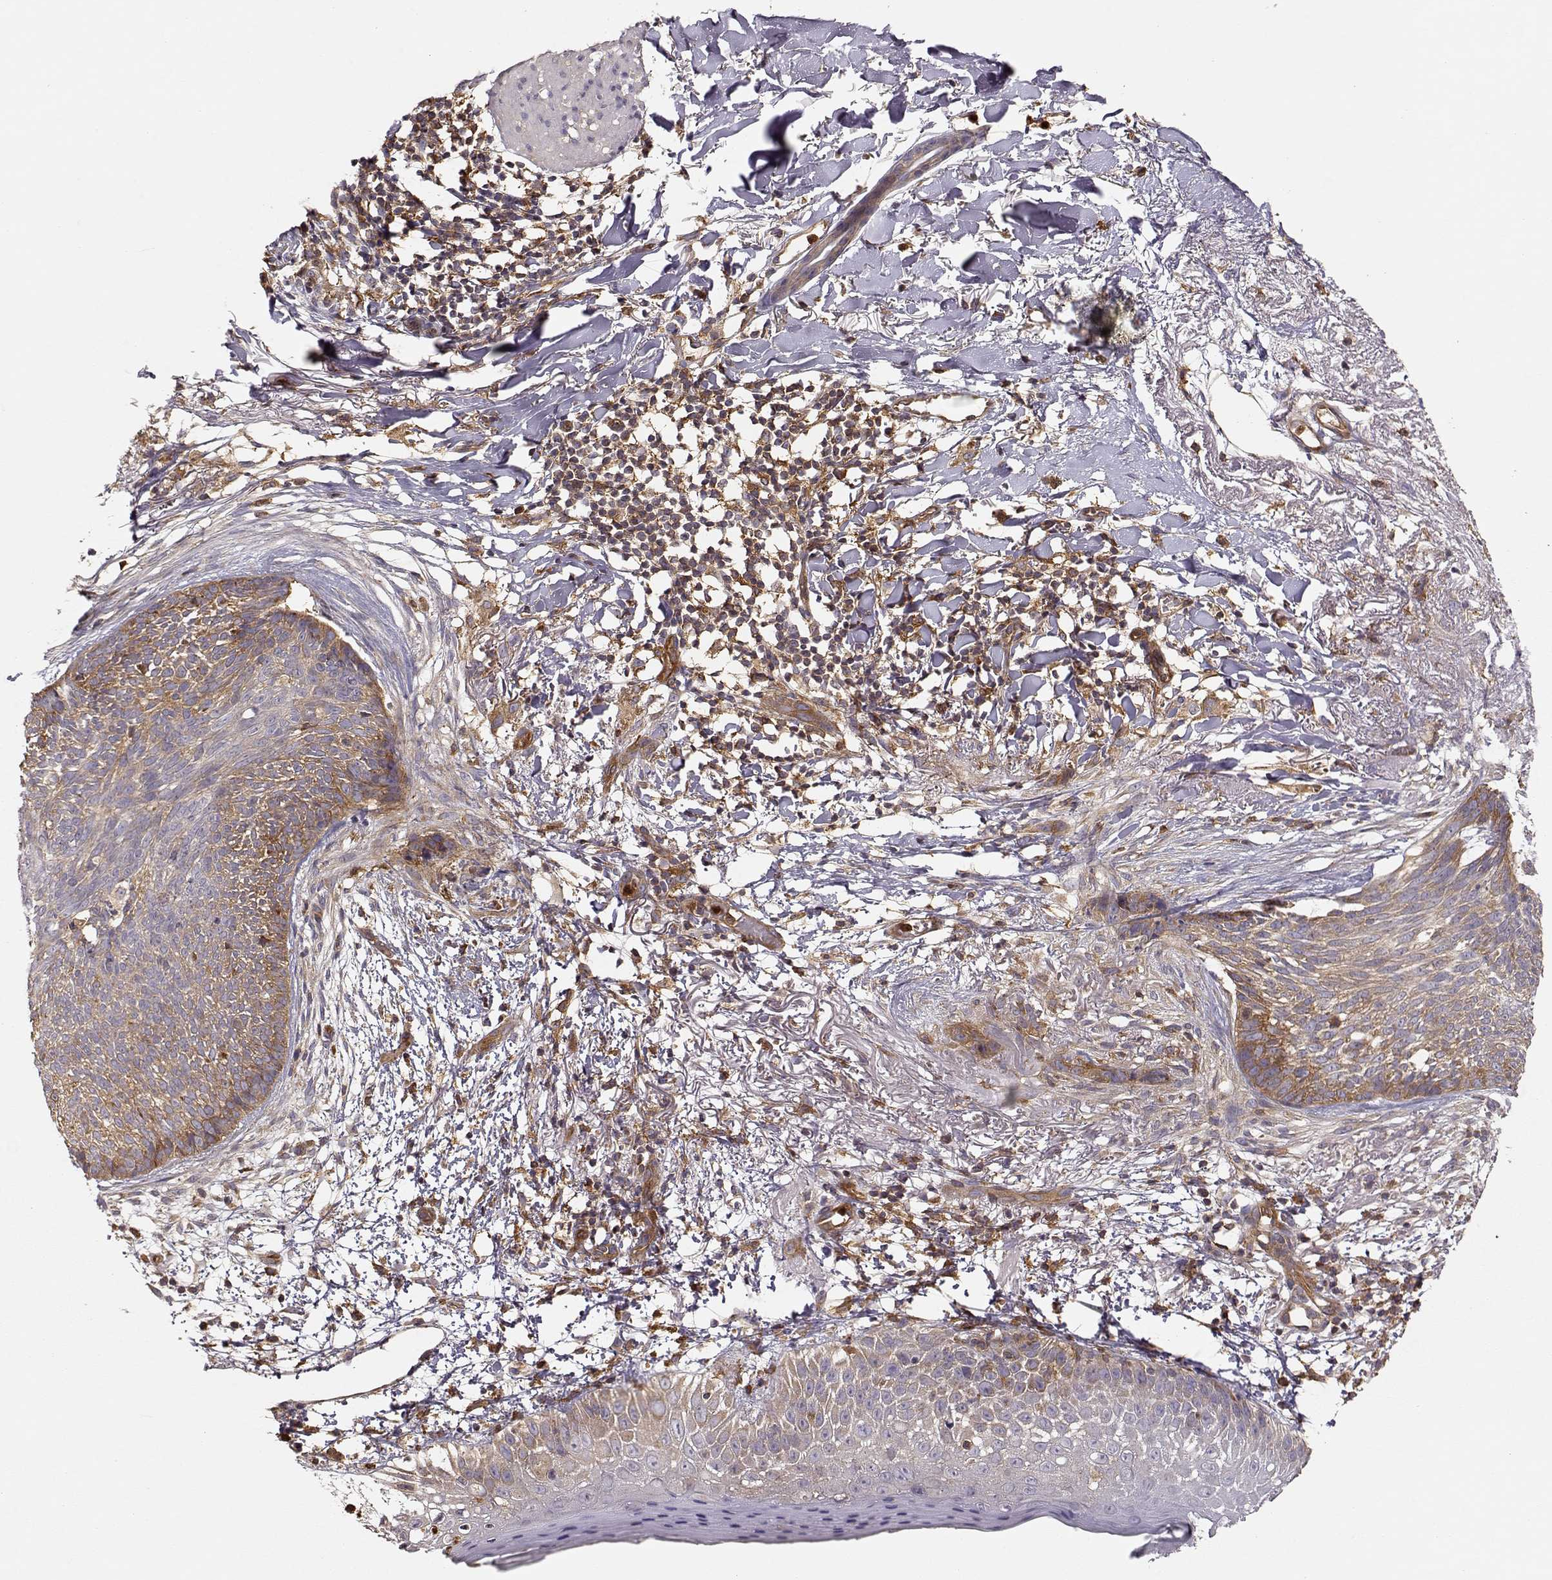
{"staining": {"intensity": "moderate", "quantity": ">75%", "location": "cytoplasmic/membranous"}, "tissue": "skin cancer", "cell_type": "Tumor cells", "image_type": "cancer", "snomed": [{"axis": "morphology", "description": "Normal tissue, NOS"}, {"axis": "morphology", "description": "Basal cell carcinoma"}, {"axis": "topography", "description": "Skin"}], "caption": "An image of human basal cell carcinoma (skin) stained for a protein displays moderate cytoplasmic/membranous brown staining in tumor cells. (DAB = brown stain, brightfield microscopy at high magnification).", "gene": "ARHGEF2", "patient": {"sex": "male", "age": 84}}